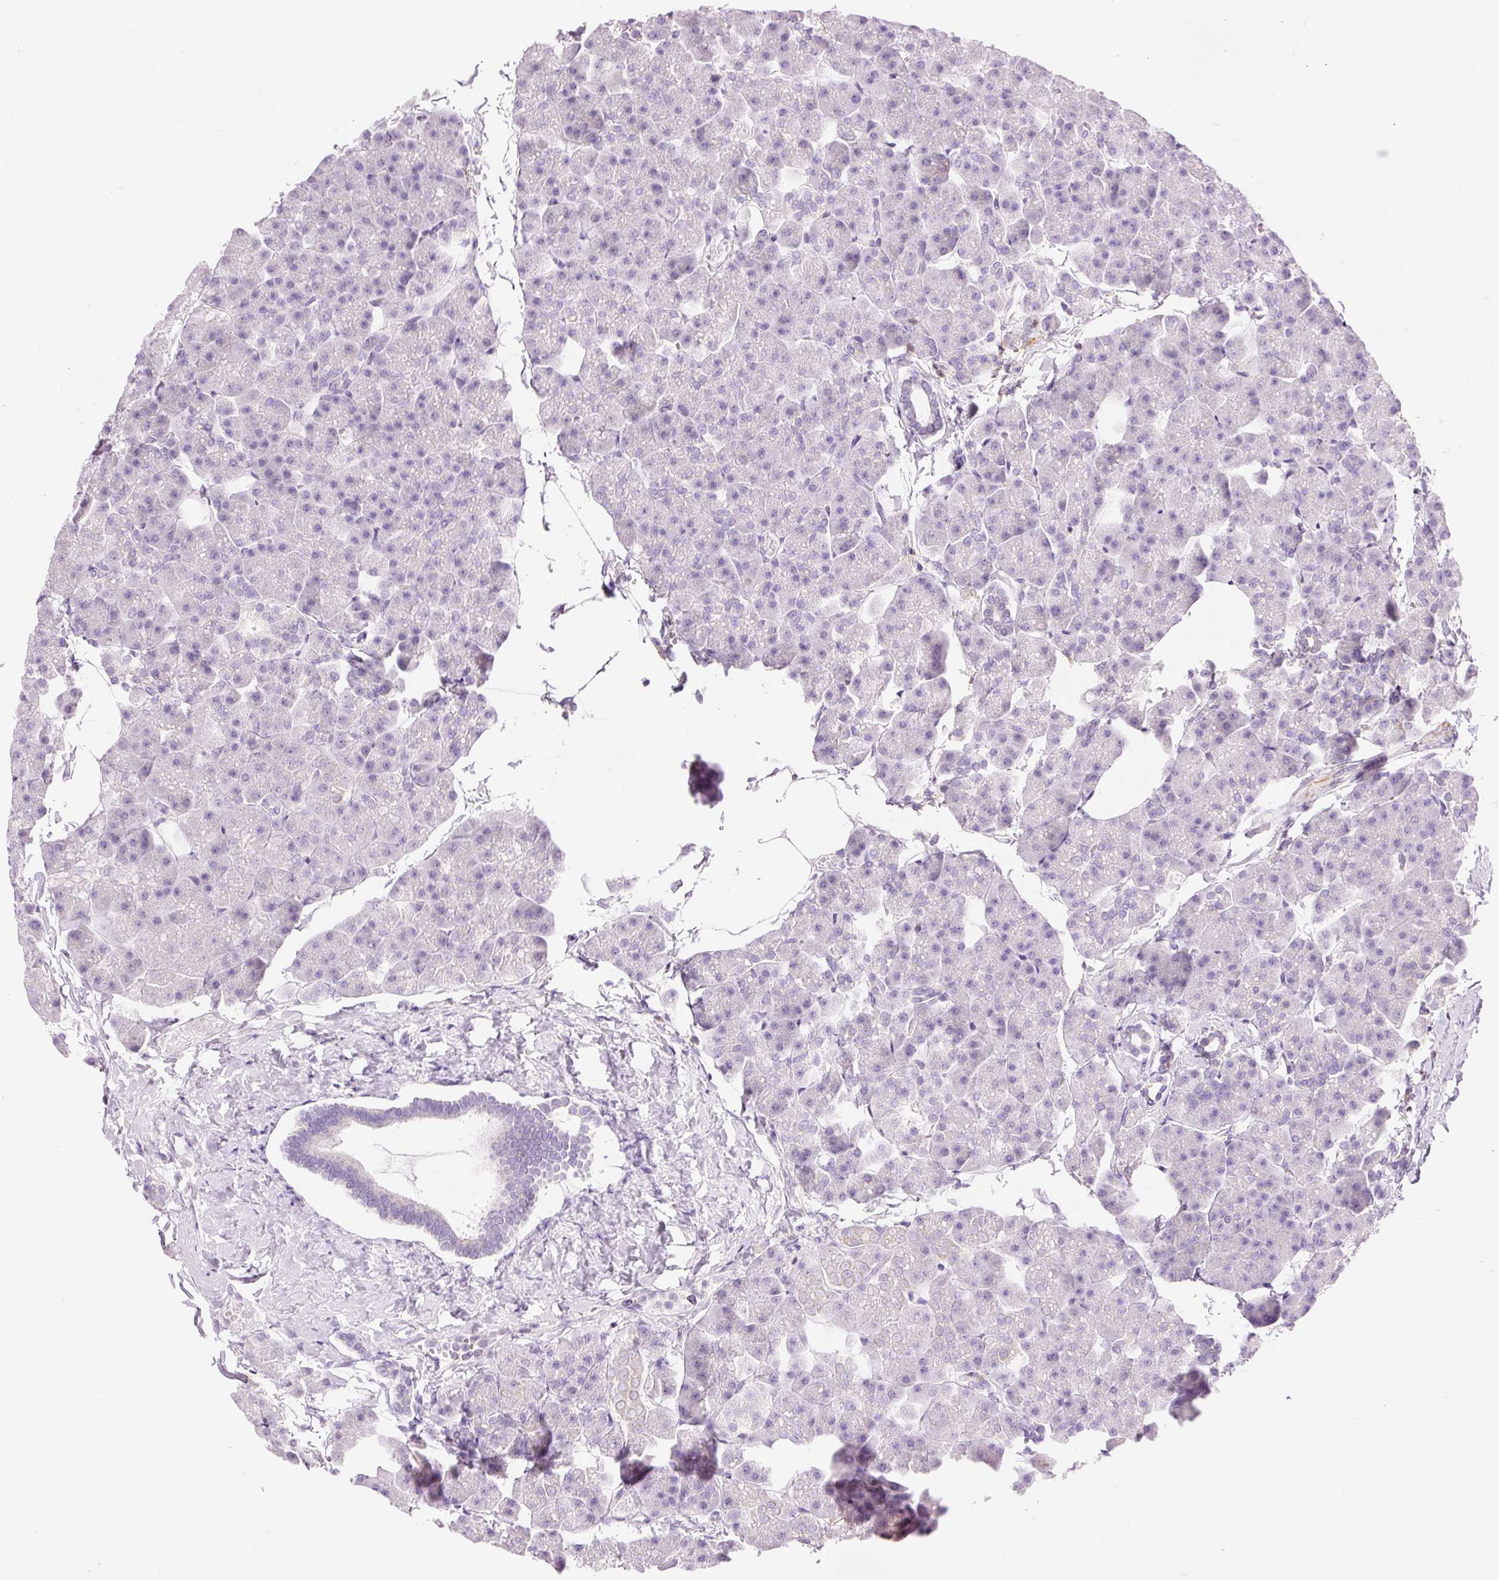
{"staining": {"intensity": "negative", "quantity": "none", "location": "none"}, "tissue": "pancreas", "cell_type": "Exocrine glandular cells", "image_type": "normal", "snomed": [{"axis": "morphology", "description": "Normal tissue, NOS"}, {"axis": "topography", "description": "Pancreas"}], "caption": "This is a micrograph of immunohistochemistry (IHC) staining of unremarkable pancreas, which shows no positivity in exocrine glandular cells.", "gene": "DOK6", "patient": {"sex": "male", "age": 35}}